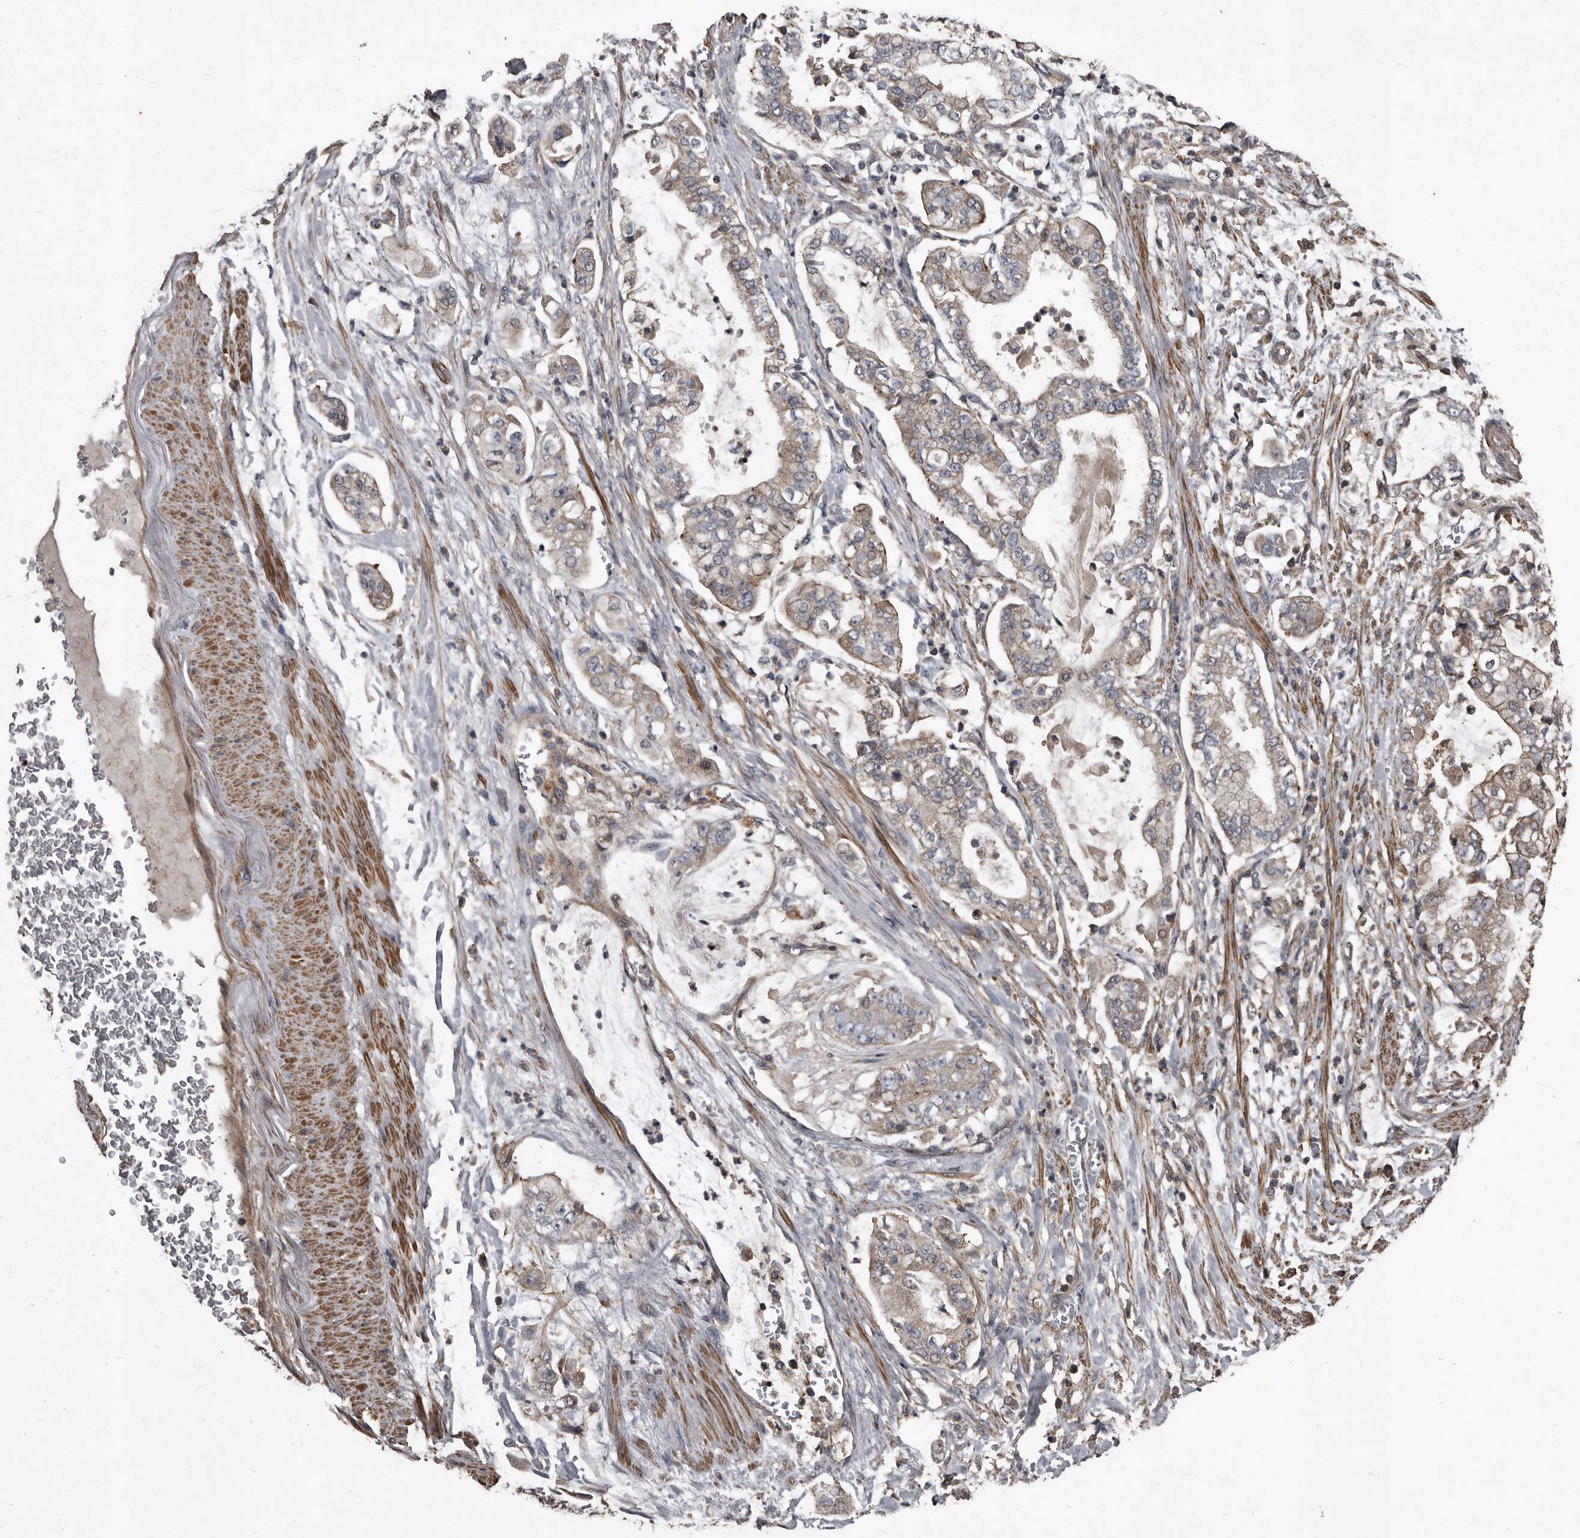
{"staining": {"intensity": "moderate", "quantity": "<25%", "location": "cytoplasmic/membranous"}, "tissue": "stomach cancer", "cell_type": "Tumor cells", "image_type": "cancer", "snomed": [{"axis": "morphology", "description": "Adenocarcinoma, NOS"}, {"axis": "topography", "description": "Stomach"}], "caption": "A brown stain highlights moderate cytoplasmic/membranous positivity of a protein in stomach cancer (adenocarcinoma) tumor cells.", "gene": "GREB1", "patient": {"sex": "male", "age": 76}}